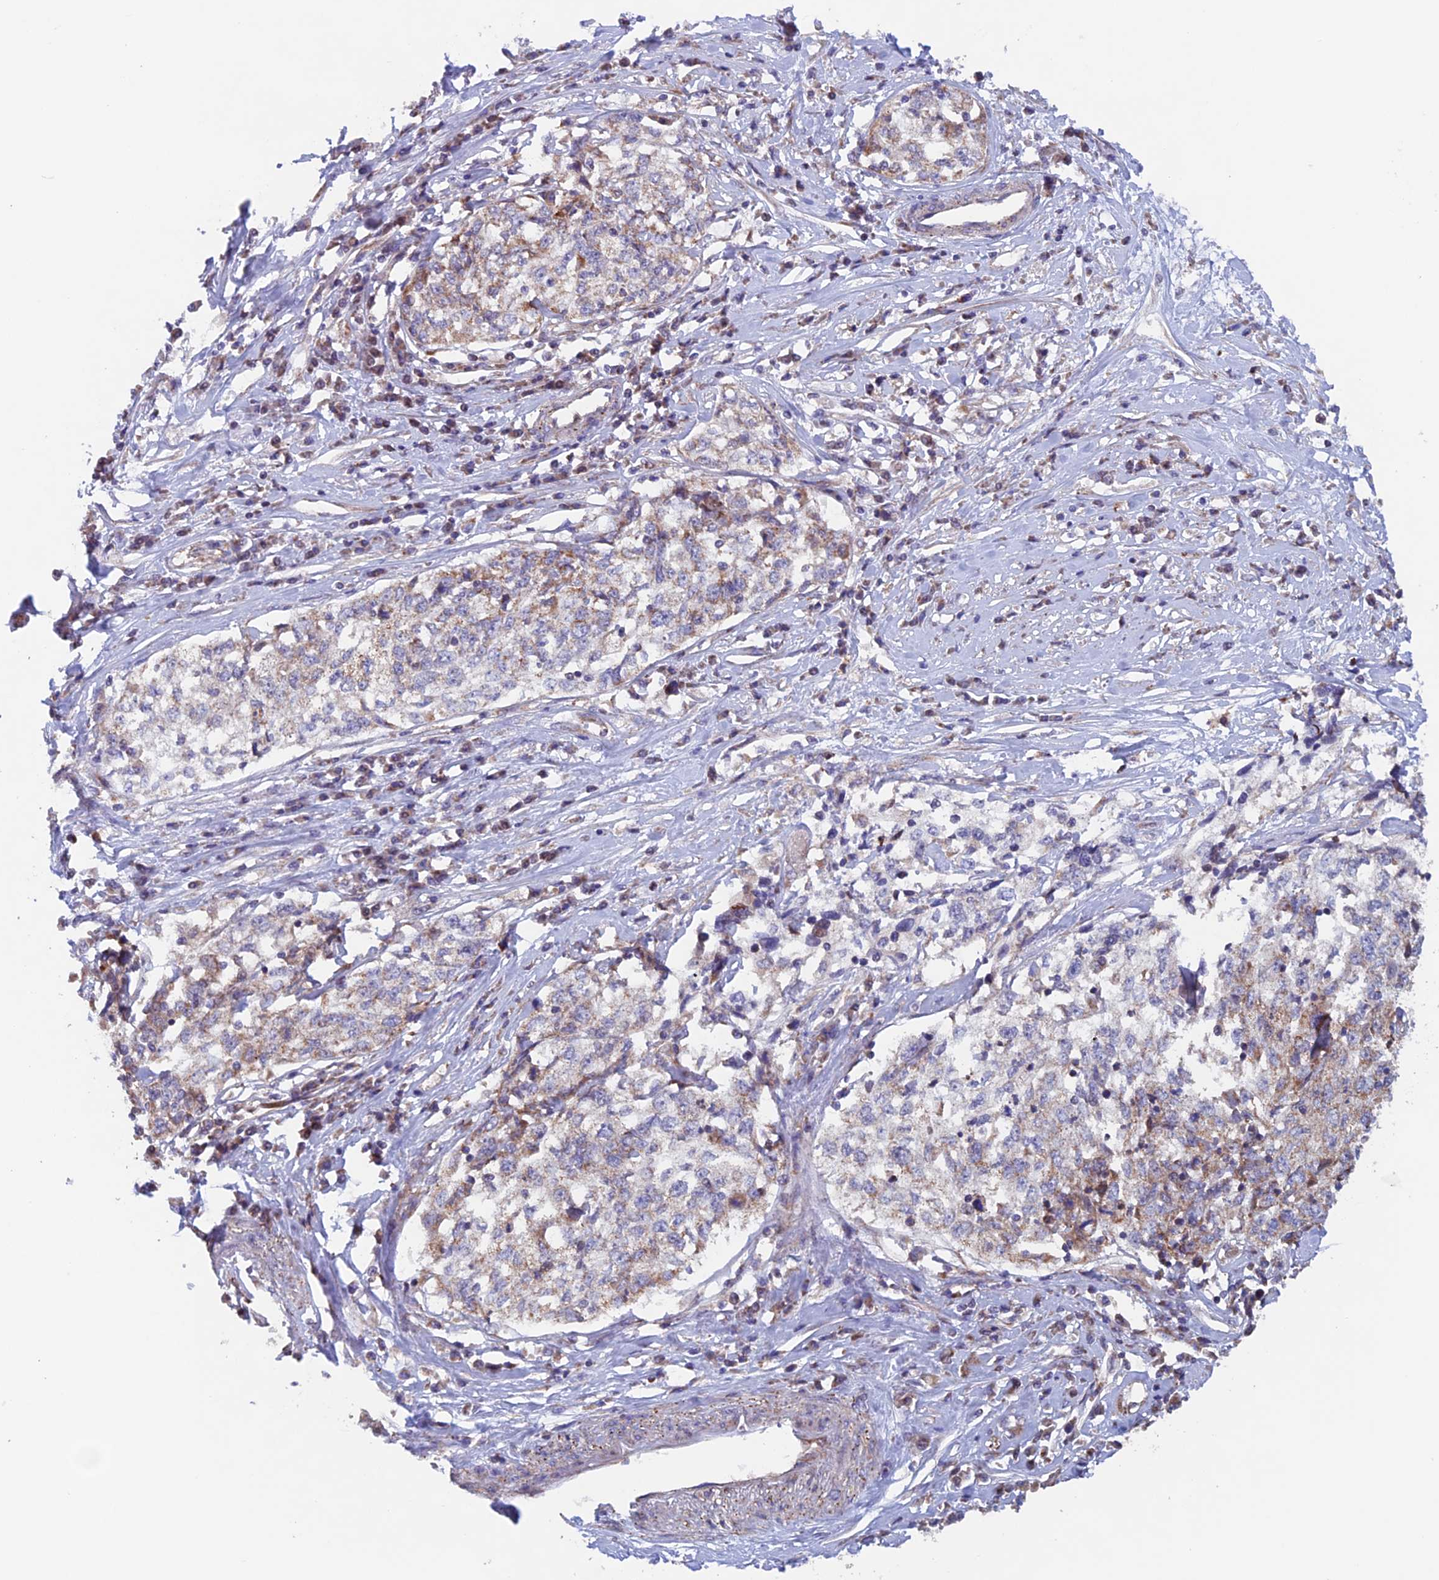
{"staining": {"intensity": "weak", "quantity": "25%-75%", "location": "cytoplasmic/membranous"}, "tissue": "cervical cancer", "cell_type": "Tumor cells", "image_type": "cancer", "snomed": [{"axis": "morphology", "description": "Squamous cell carcinoma, NOS"}, {"axis": "topography", "description": "Cervix"}], "caption": "Protein expression analysis of human cervical squamous cell carcinoma reveals weak cytoplasmic/membranous expression in approximately 25%-75% of tumor cells.", "gene": "MRPL1", "patient": {"sex": "female", "age": 57}}